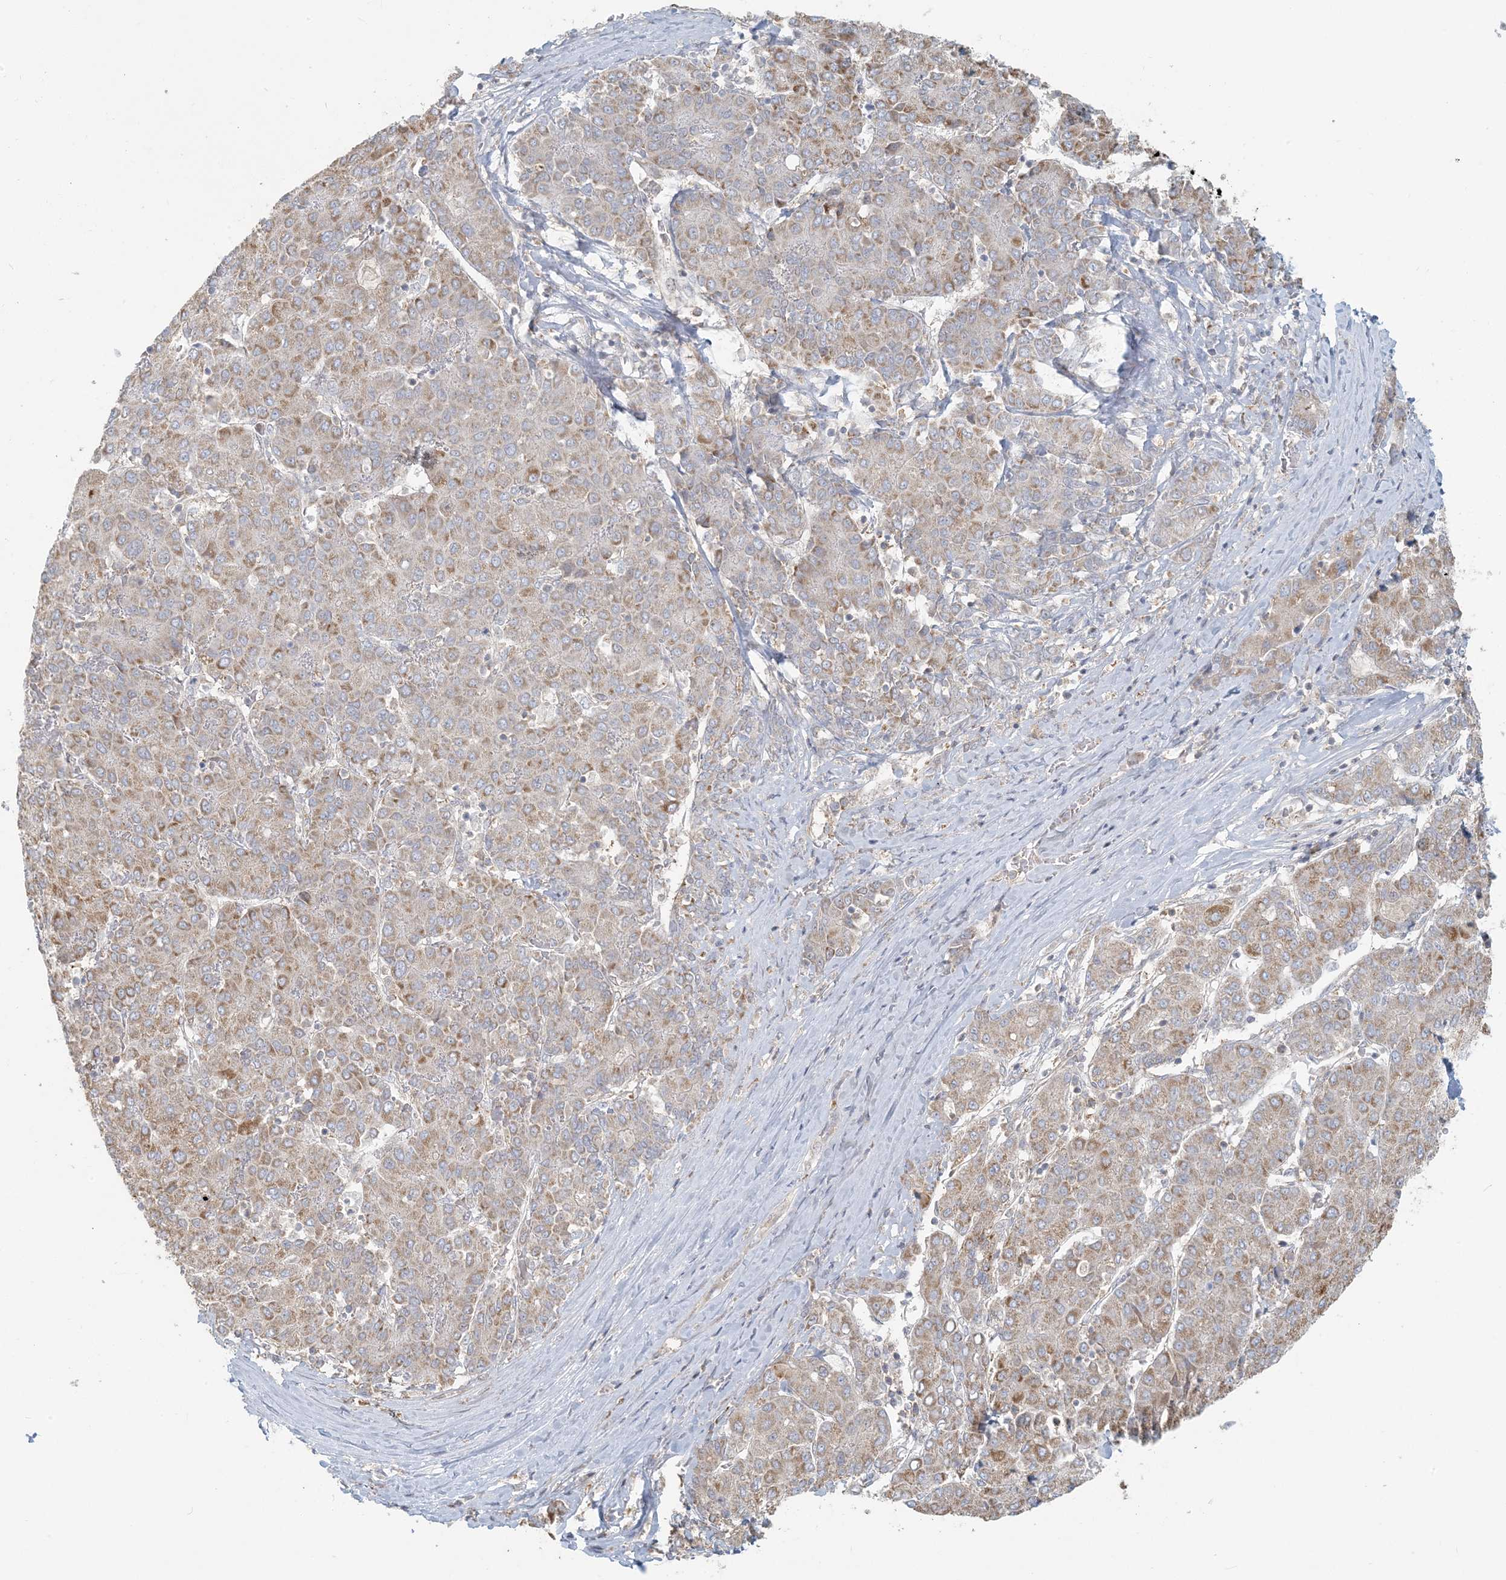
{"staining": {"intensity": "moderate", "quantity": "25%-75%", "location": "cytoplasmic/membranous"}, "tissue": "liver cancer", "cell_type": "Tumor cells", "image_type": "cancer", "snomed": [{"axis": "morphology", "description": "Carcinoma, Hepatocellular, NOS"}, {"axis": "topography", "description": "Liver"}], "caption": "Protein staining displays moderate cytoplasmic/membranous staining in approximately 25%-75% of tumor cells in liver cancer.", "gene": "HACL1", "patient": {"sex": "male", "age": 65}}